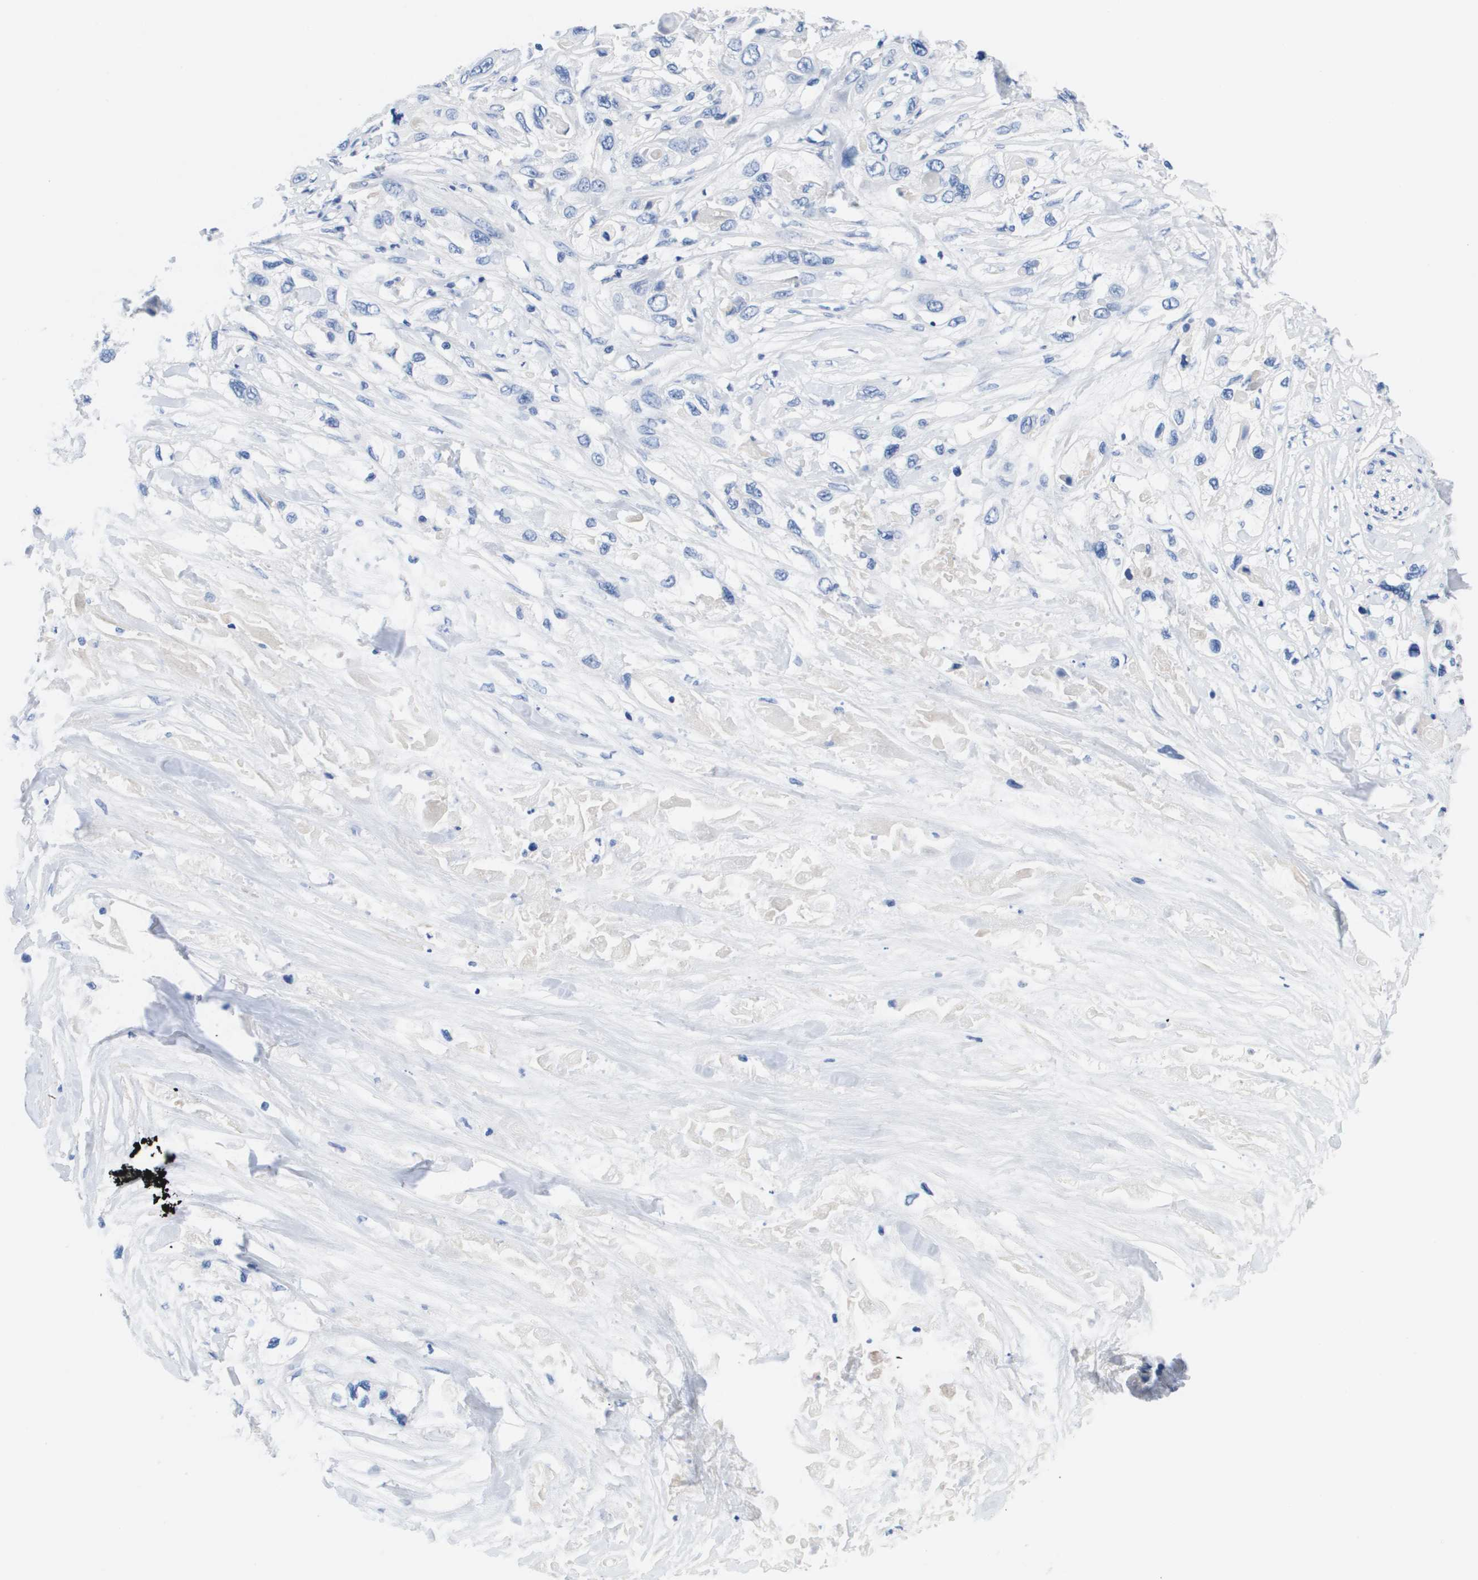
{"staining": {"intensity": "negative", "quantity": "none", "location": "none"}, "tissue": "pancreatic cancer", "cell_type": "Tumor cells", "image_type": "cancer", "snomed": [{"axis": "morphology", "description": "Adenocarcinoma, NOS"}, {"axis": "topography", "description": "Pancreas"}], "caption": "Pancreatic cancer was stained to show a protein in brown. There is no significant staining in tumor cells.", "gene": "APOA1", "patient": {"sex": "female", "age": 70}}